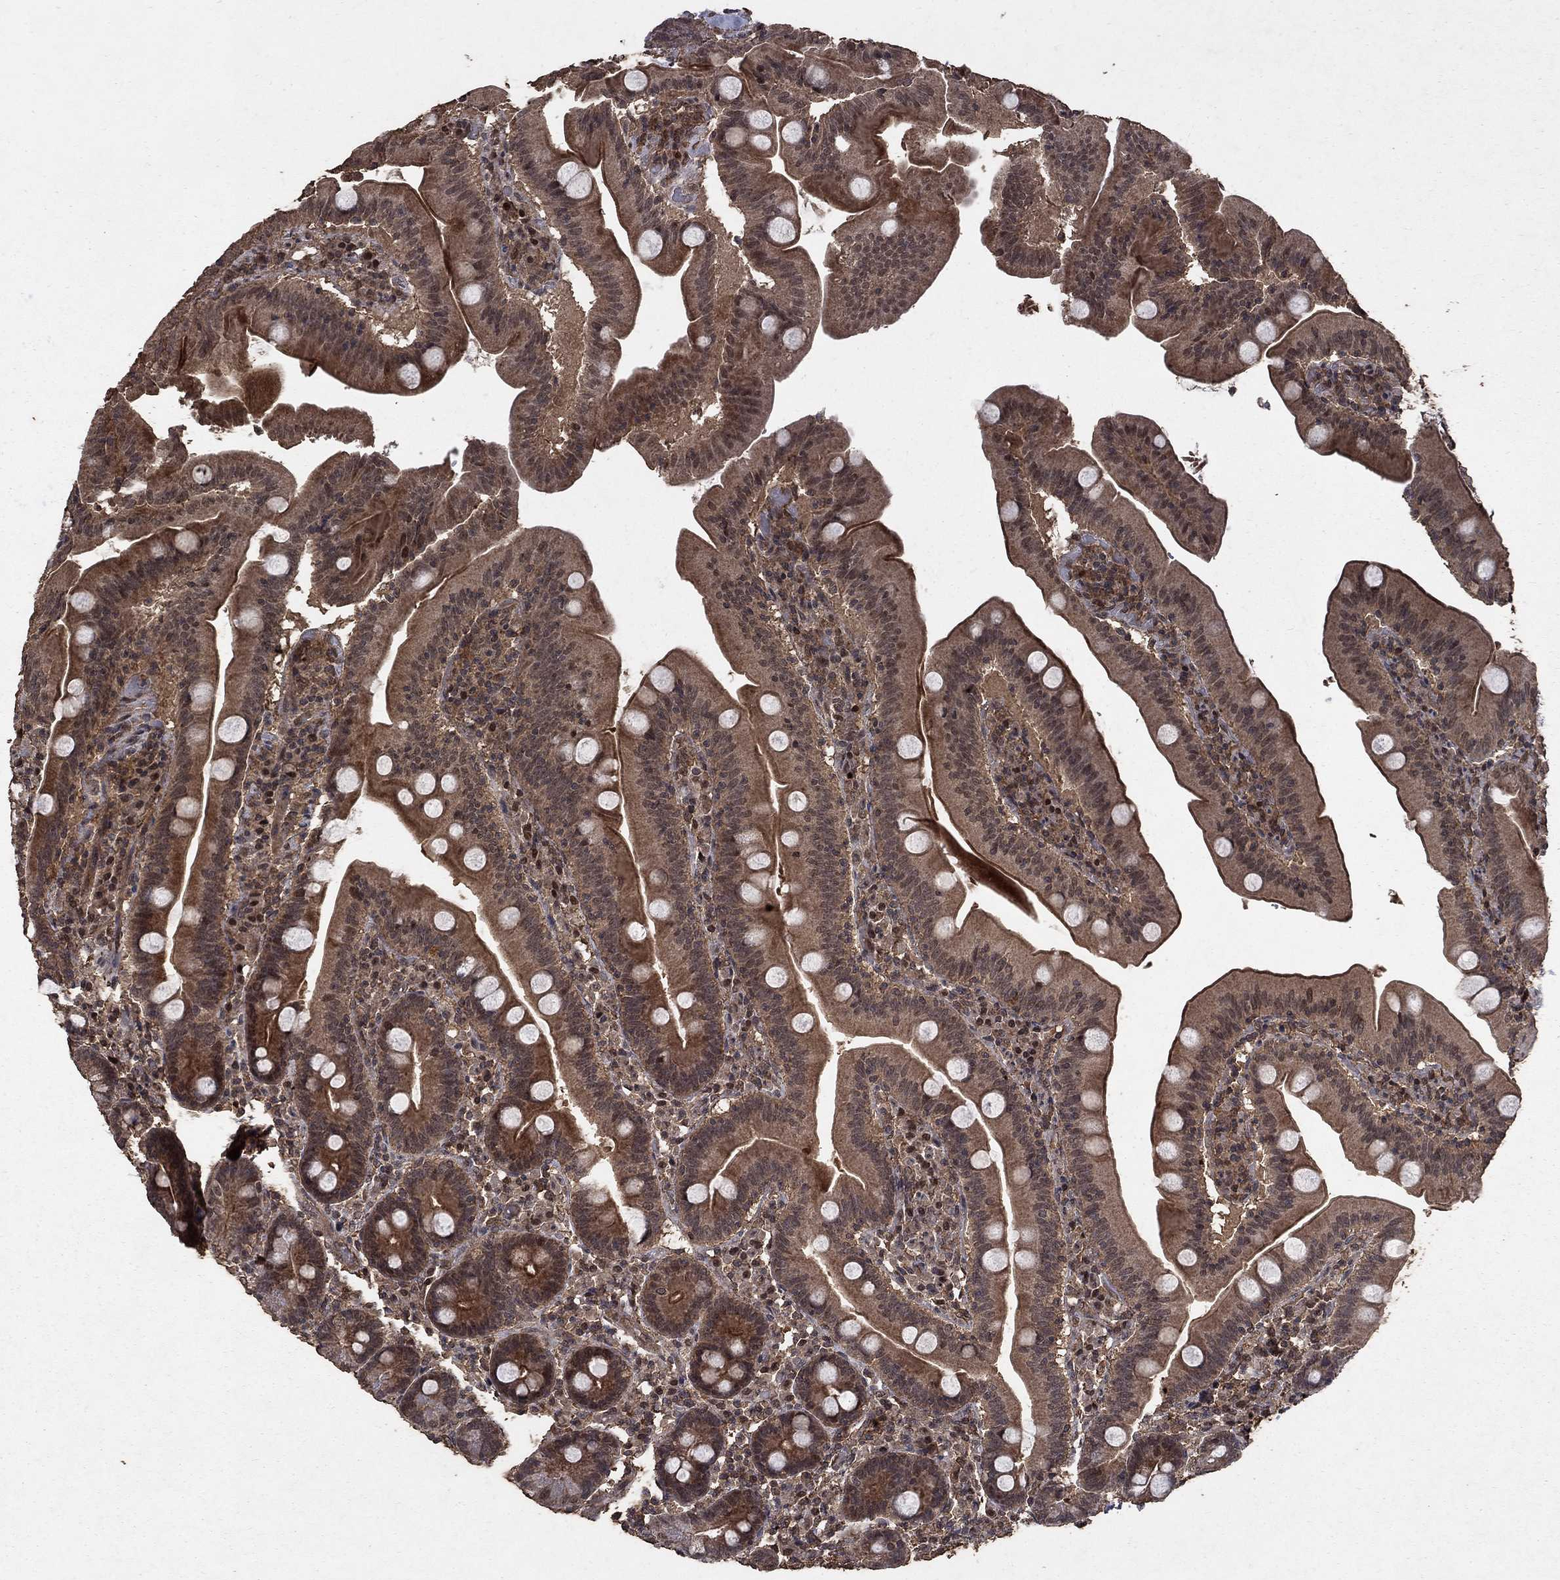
{"staining": {"intensity": "moderate", "quantity": ">75%", "location": "cytoplasmic/membranous"}, "tissue": "small intestine", "cell_type": "Glandular cells", "image_type": "normal", "snomed": [{"axis": "morphology", "description": "Normal tissue, NOS"}, {"axis": "topography", "description": "Small intestine"}], "caption": "Approximately >75% of glandular cells in benign small intestine show moderate cytoplasmic/membranous protein expression as visualized by brown immunohistochemical staining.", "gene": "PRDM1", "patient": {"sex": "male", "age": 37}}